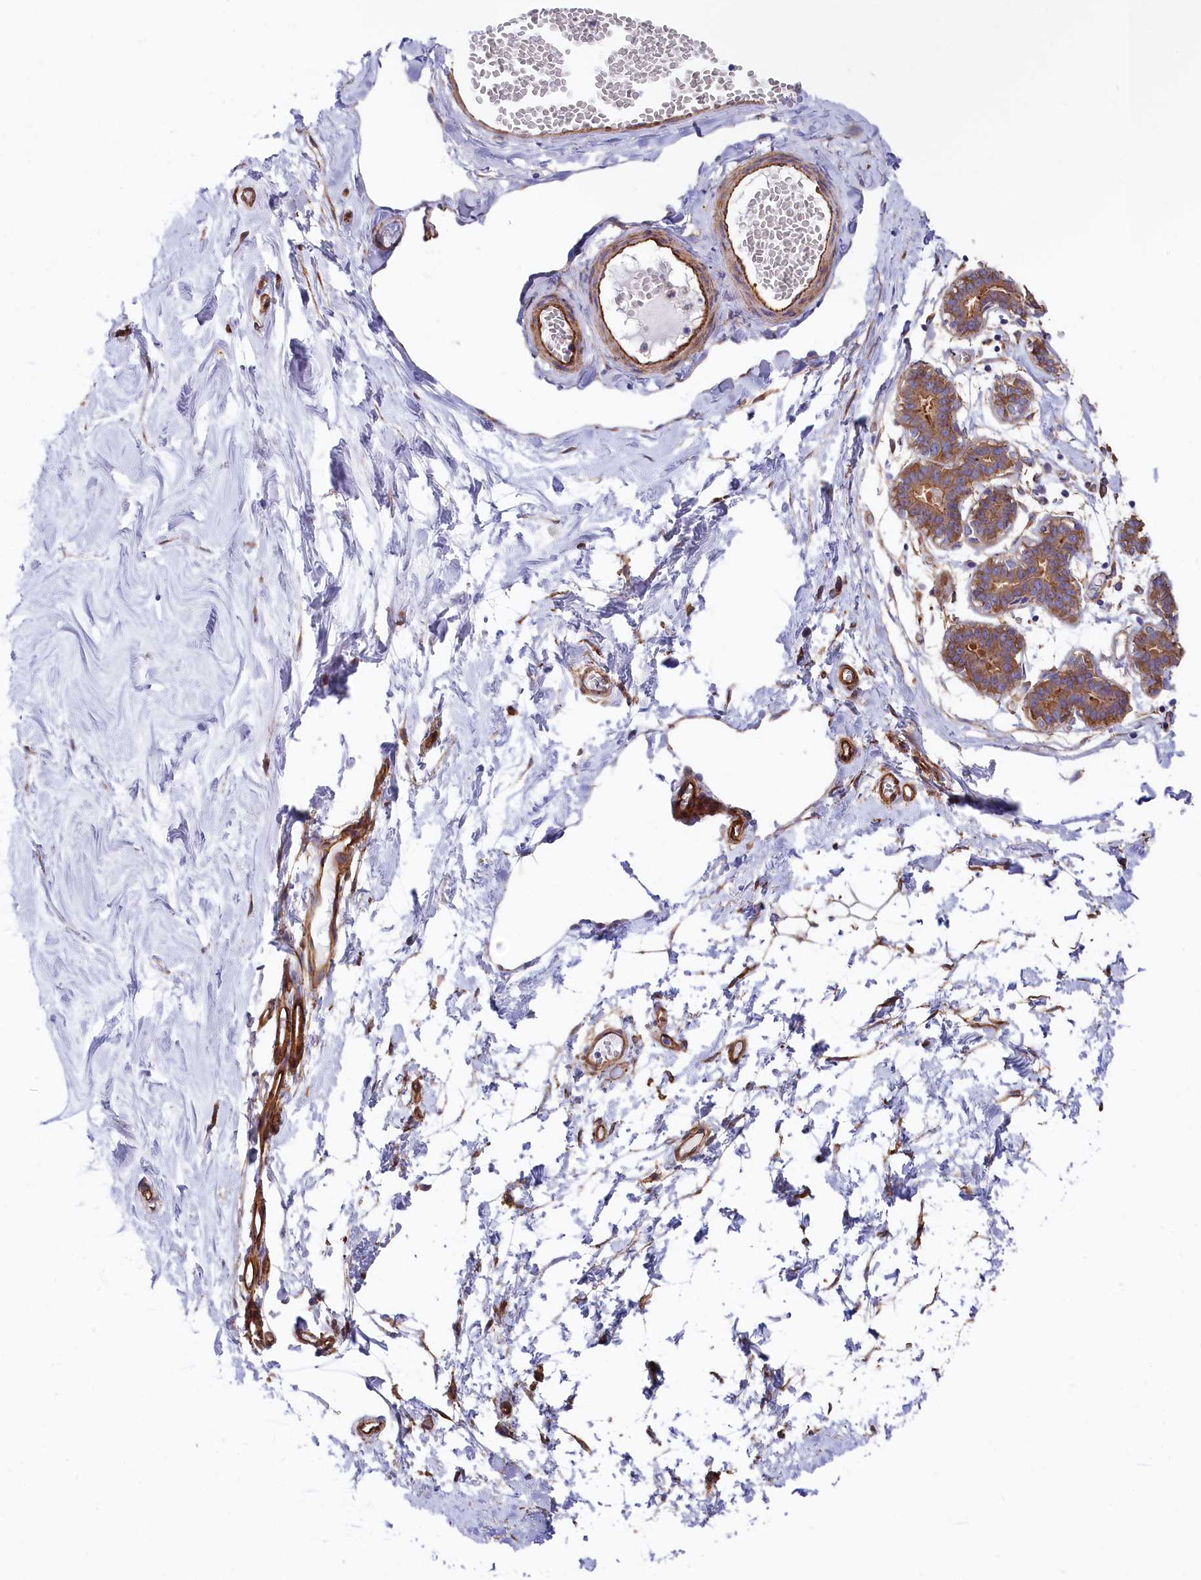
{"staining": {"intensity": "weak", "quantity": "<25%", "location": "cytoplasmic/membranous"}, "tissue": "breast", "cell_type": "Adipocytes", "image_type": "normal", "snomed": [{"axis": "morphology", "description": "Normal tissue, NOS"}, {"axis": "topography", "description": "Breast"}], "caption": "Immunohistochemical staining of benign breast exhibits no significant expression in adipocytes. Brightfield microscopy of immunohistochemistry (IHC) stained with DAB (brown) and hematoxylin (blue), captured at high magnification.", "gene": "TNKS1BP1", "patient": {"sex": "female", "age": 27}}